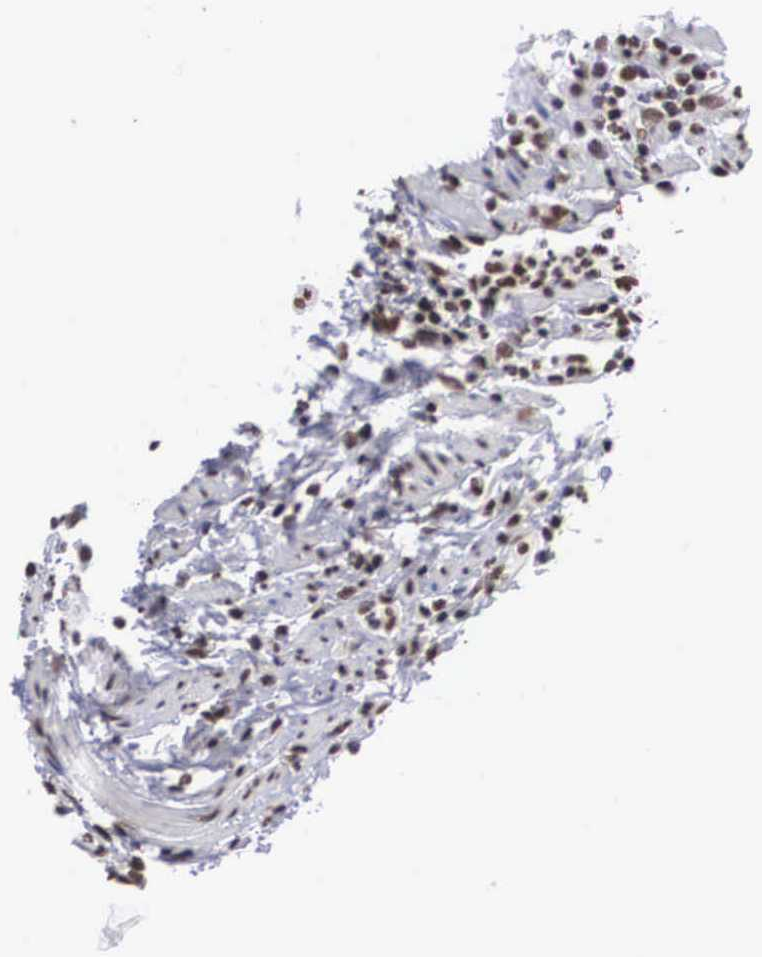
{"staining": {"intensity": "moderate", "quantity": ">75%", "location": "nuclear"}, "tissue": "colorectal cancer", "cell_type": "Tumor cells", "image_type": "cancer", "snomed": [{"axis": "morphology", "description": "Adenocarcinoma, NOS"}, {"axis": "topography", "description": "Rectum"}], "caption": "High-power microscopy captured an immunohistochemistry micrograph of colorectal adenocarcinoma, revealing moderate nuclear expression in approximately >75% of tumor cells.", "gene": "ACIN1", "patient": {"sex": "female", "age": 81}}